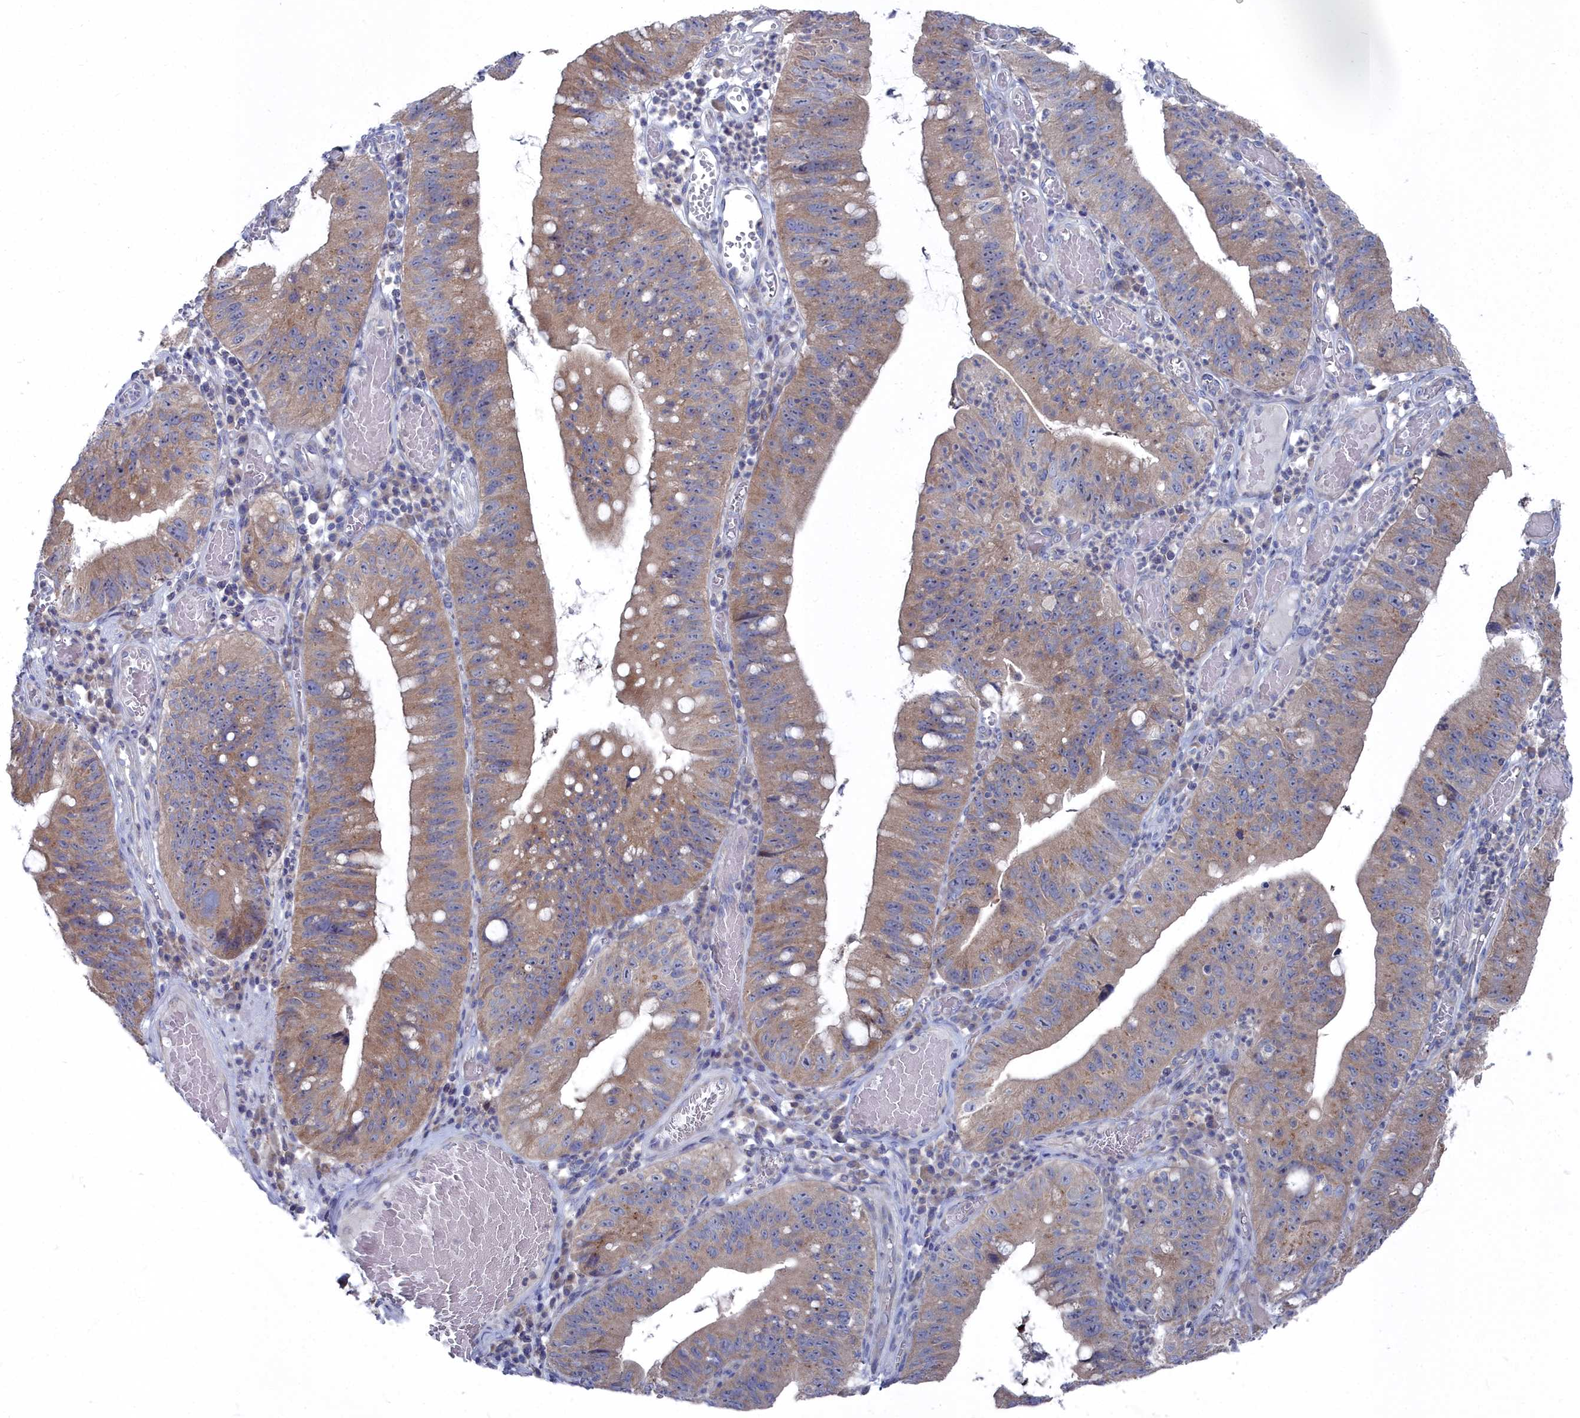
{"staining": {"intensity": "moderate", "quantity": ">75%", "location": "cytoplasmic/membranous"}, "tissue": "stomach cancer", "cell_type": "Tumor cells", "image_type": "cancer", "snomed": [{"axis": "morphology", "description": "Adenocarcinoma, NOS"}, {"axis": "topography", "description": "Stomach"}], "caption": "Immunohistochemical staining of stomach cancer demonstrates moderate cytoplasmic/membranous protein positivity in approximately >75% of tumor cells.", "gene": "CCDC149", "patient": {"sex": "male", "age": 59}}